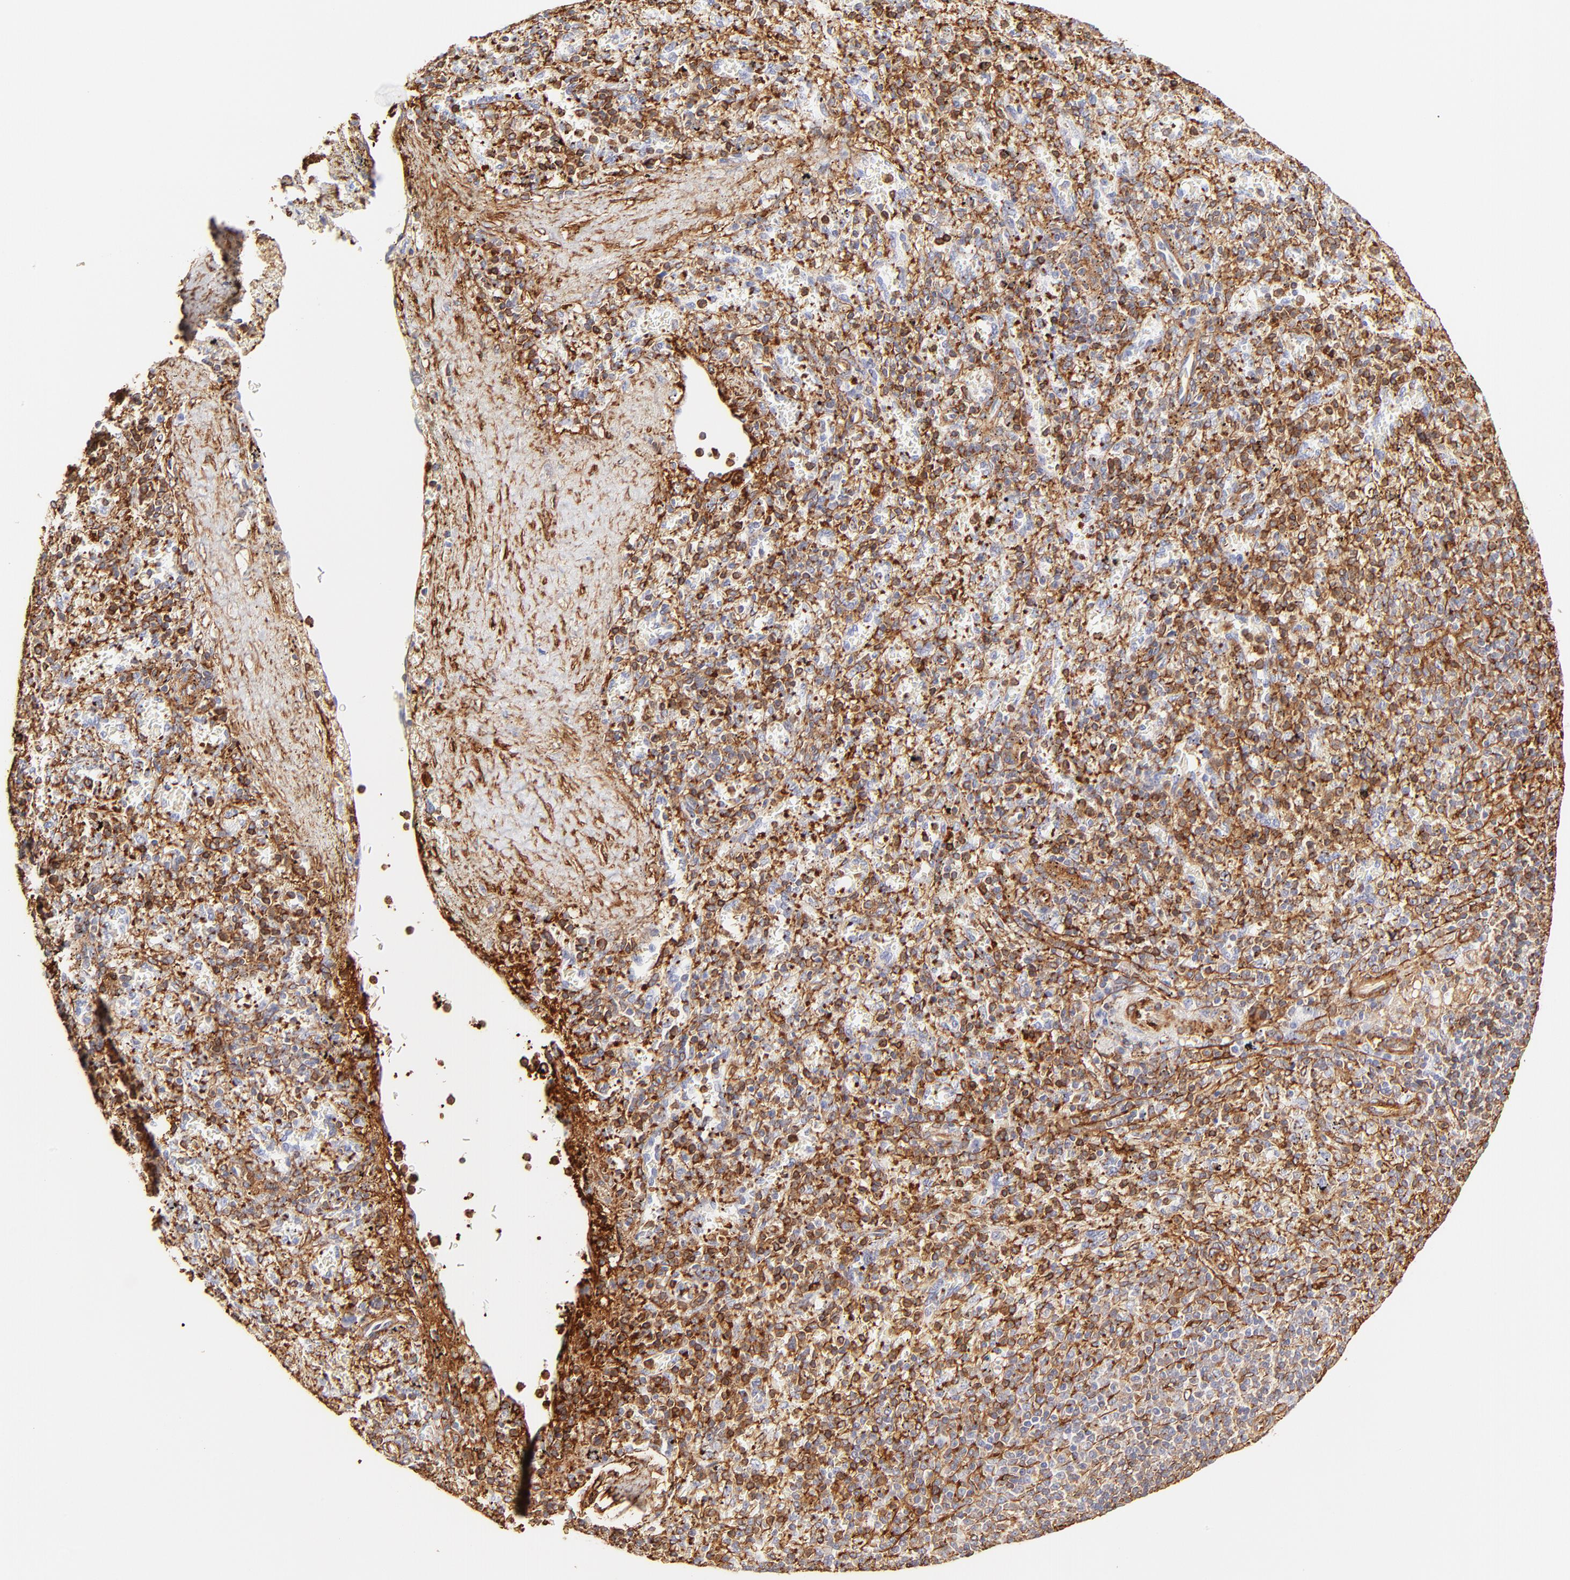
{"staining": {"intensity": "strong", "quantity": "<25%", "location": "cytoplasmic/membranous"}, "tissue": "spleen", "cell_type": "Cells in red pulp", "image_type": "normal", "snomed": [{"axis": "morphology", "description": "Normal tissue, NOS"}, {"axis": "topography", "description": "Spleen"}], "caption": "Cells in red pulp show medium levels of strong cytoplasmic/membranous staining in approximately <25% of cells in normal human spleen. The staining is performed using DAB brown chromogen to label protein expression. The nuclei are counter-stained blue using hematoxylin.", "gene": "FLNA", "patient": {"sex": "female", "age": 43}}